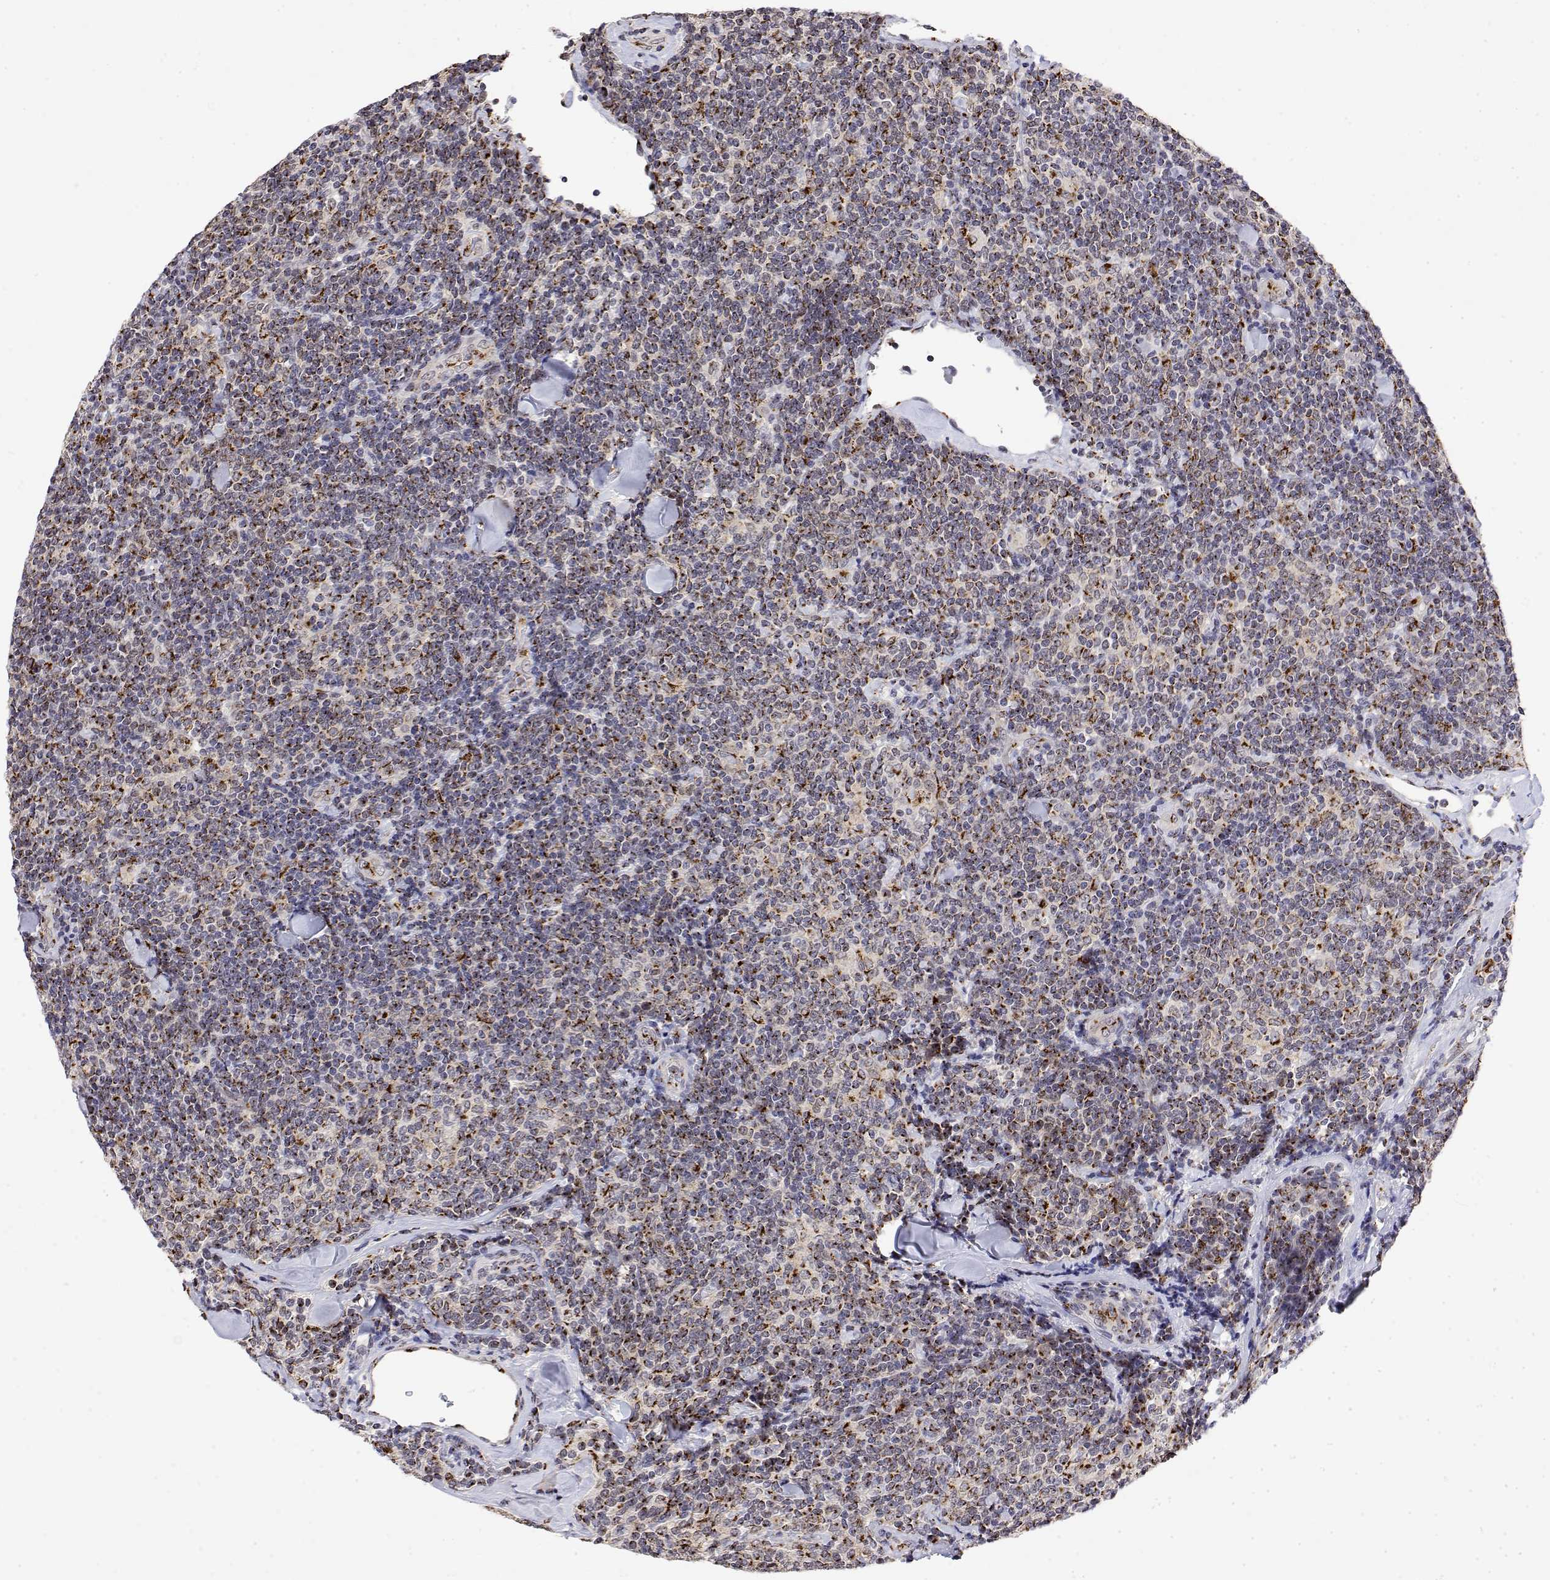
{"staining": {"intensity": "strong", "quantity": "25%-75%", "location": "cytoplasmic/membranous"}, "tissue": "lymphoma", "cell_type": "Tumor cells", "image_type": "cancer", "snomed": [{"axis": "morphology", "description": "Malignant lymphoma, non-Hodgkin's type, Low grade"}, {"axis": "topography", "description": "Lymph node"}], "caption": "Human lymphoma stained for a protein (brown) reveals strong cytoplasmic/membranous positive positivity in approximately 25%-75% of tumor cells.", "gene": "YIPF3", "patient": {"sex": "female", "age": 56}}